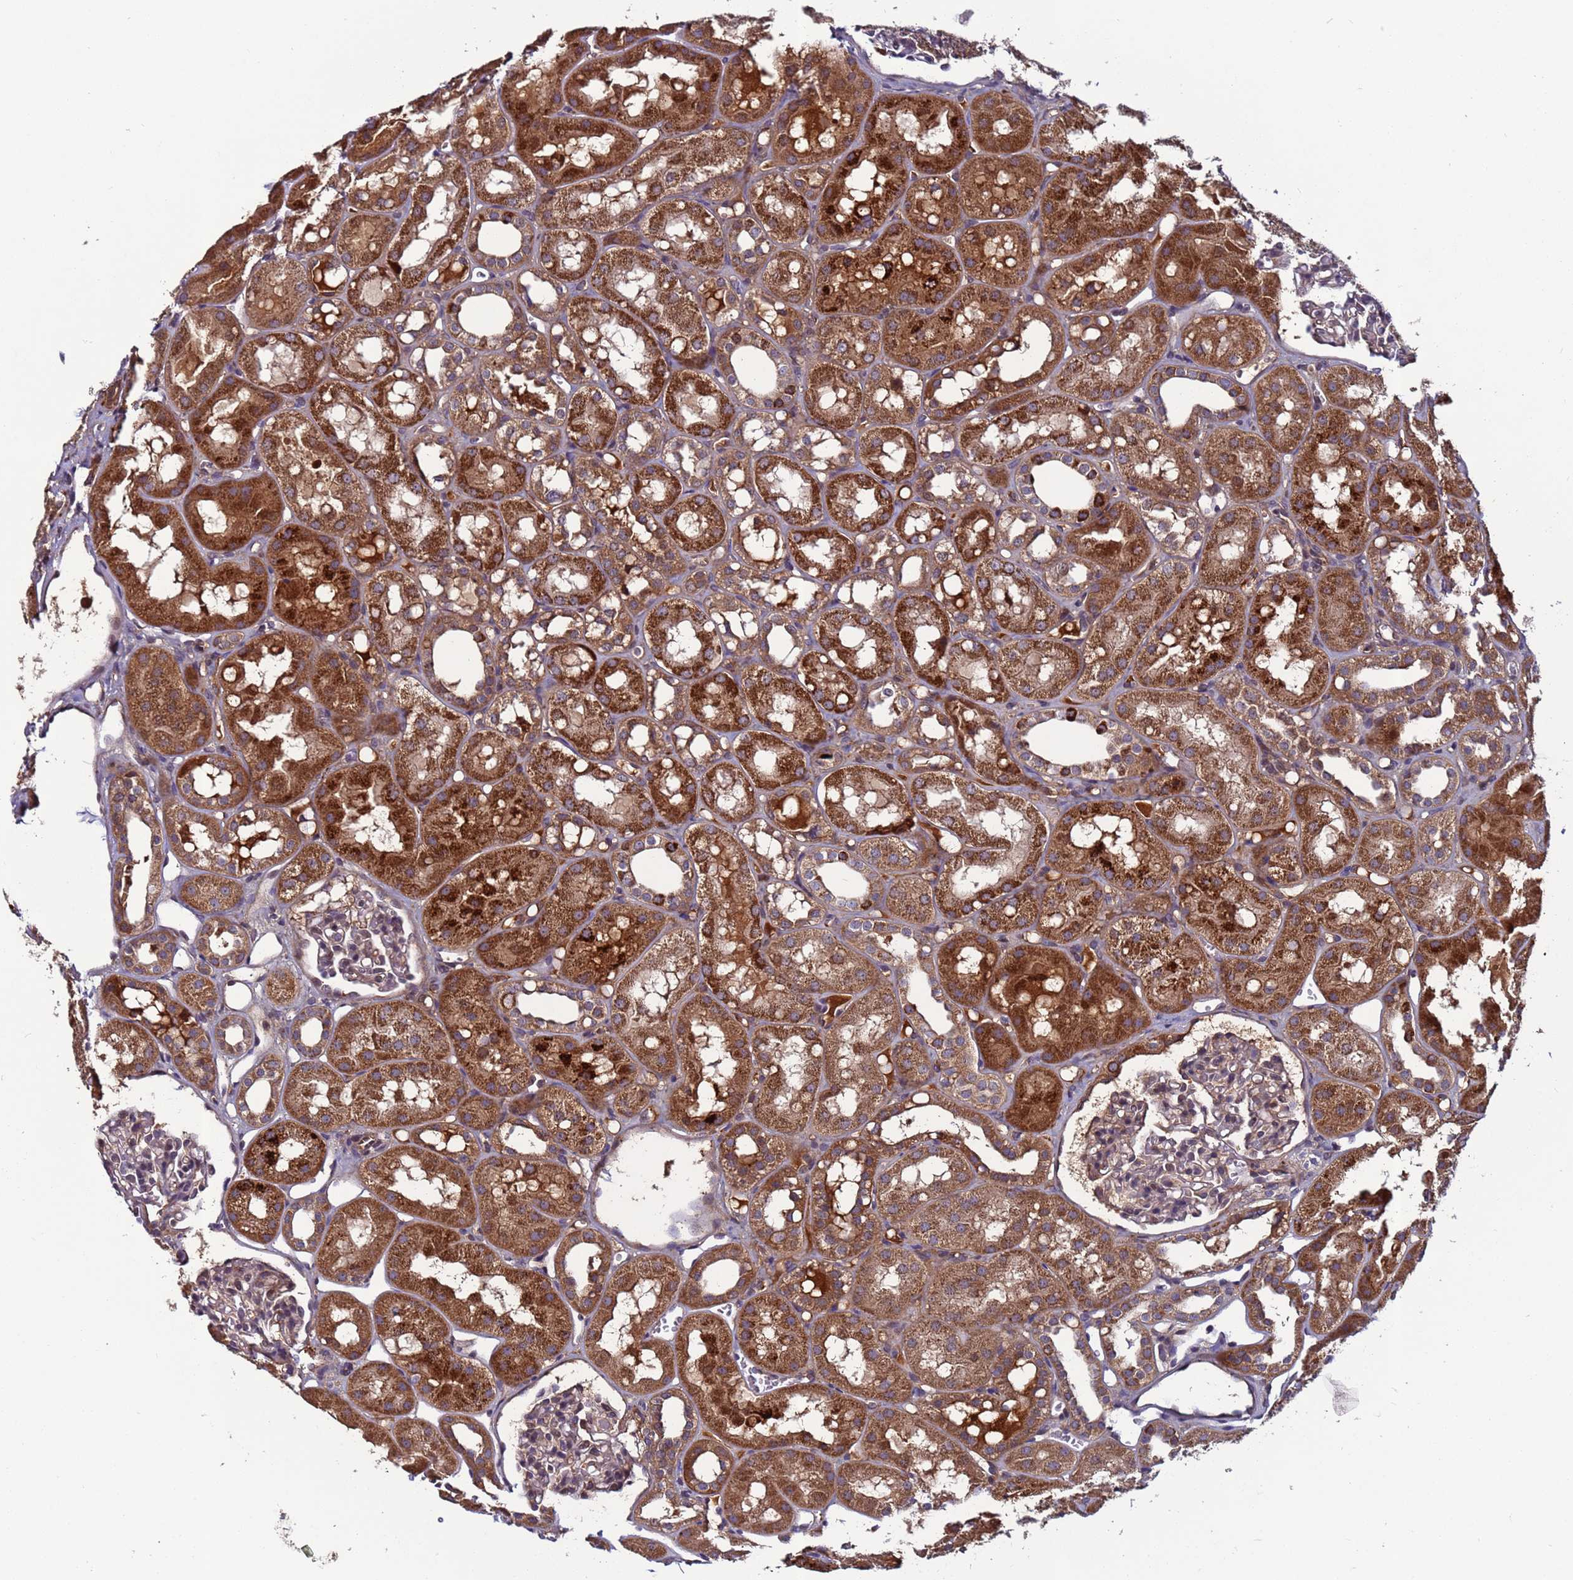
{"staining": {"intensity": "moderate", "quantity": "<25%", "location": "cytoplasmic/membranous"}, "tissue": "kidney", "cell_type": "Cells in glomeruli", "image_type": "normal", "snomed": [{"axis": "morphology", "description": "Normal tissue, NOS"}, {"axis": "topography", "description": "Kidney"}], "caption": "Normal kidney displays moderate cytoplasmic/membranous staining in about <25% of cells in glomeruli (DAB = brown stain, brightfield microscopy at high magnification)..", "gene": "C8G", "patient": {"sex": "male", "age": 16}}